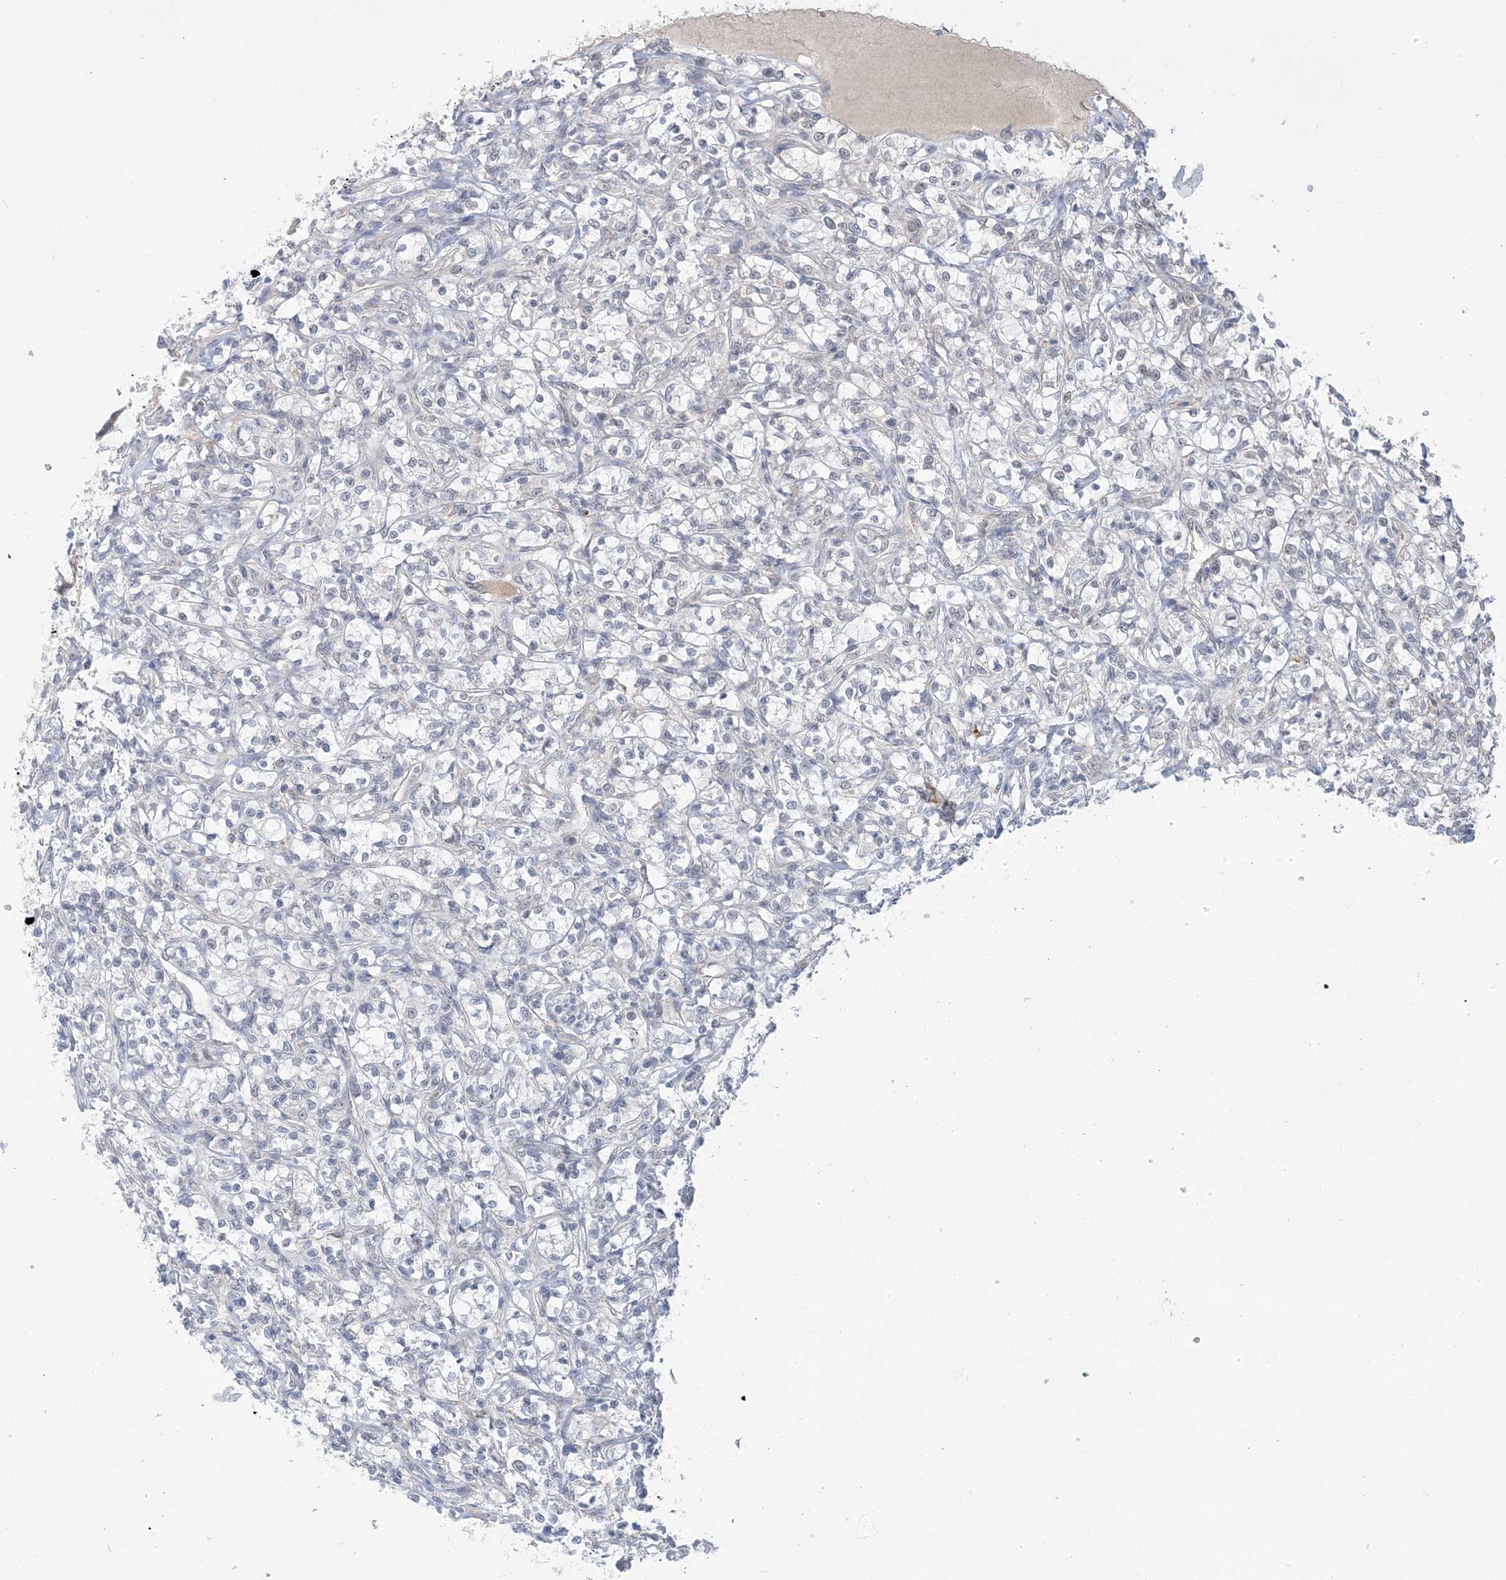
{"staining": {"intensity": "negative", "quantity": "none", "location": "none"}, "tissue": "renal cancer", "cell_type": "Tumor cells", "image_type": "cancer", "snomed": [{"axis": "morphology", "description": "Adenocarcinoma, NOS"}, {"axis": "topography", "description": "Kidney"}], "caption": "An image of human renal cancer (adenocarcinoma) is negative for staining in tumor cells. (Brightfield microscopy of DAB IHC at high magnification).", "gene": "TRMT10C", "patient": {"sex": "female", "age": 69}}